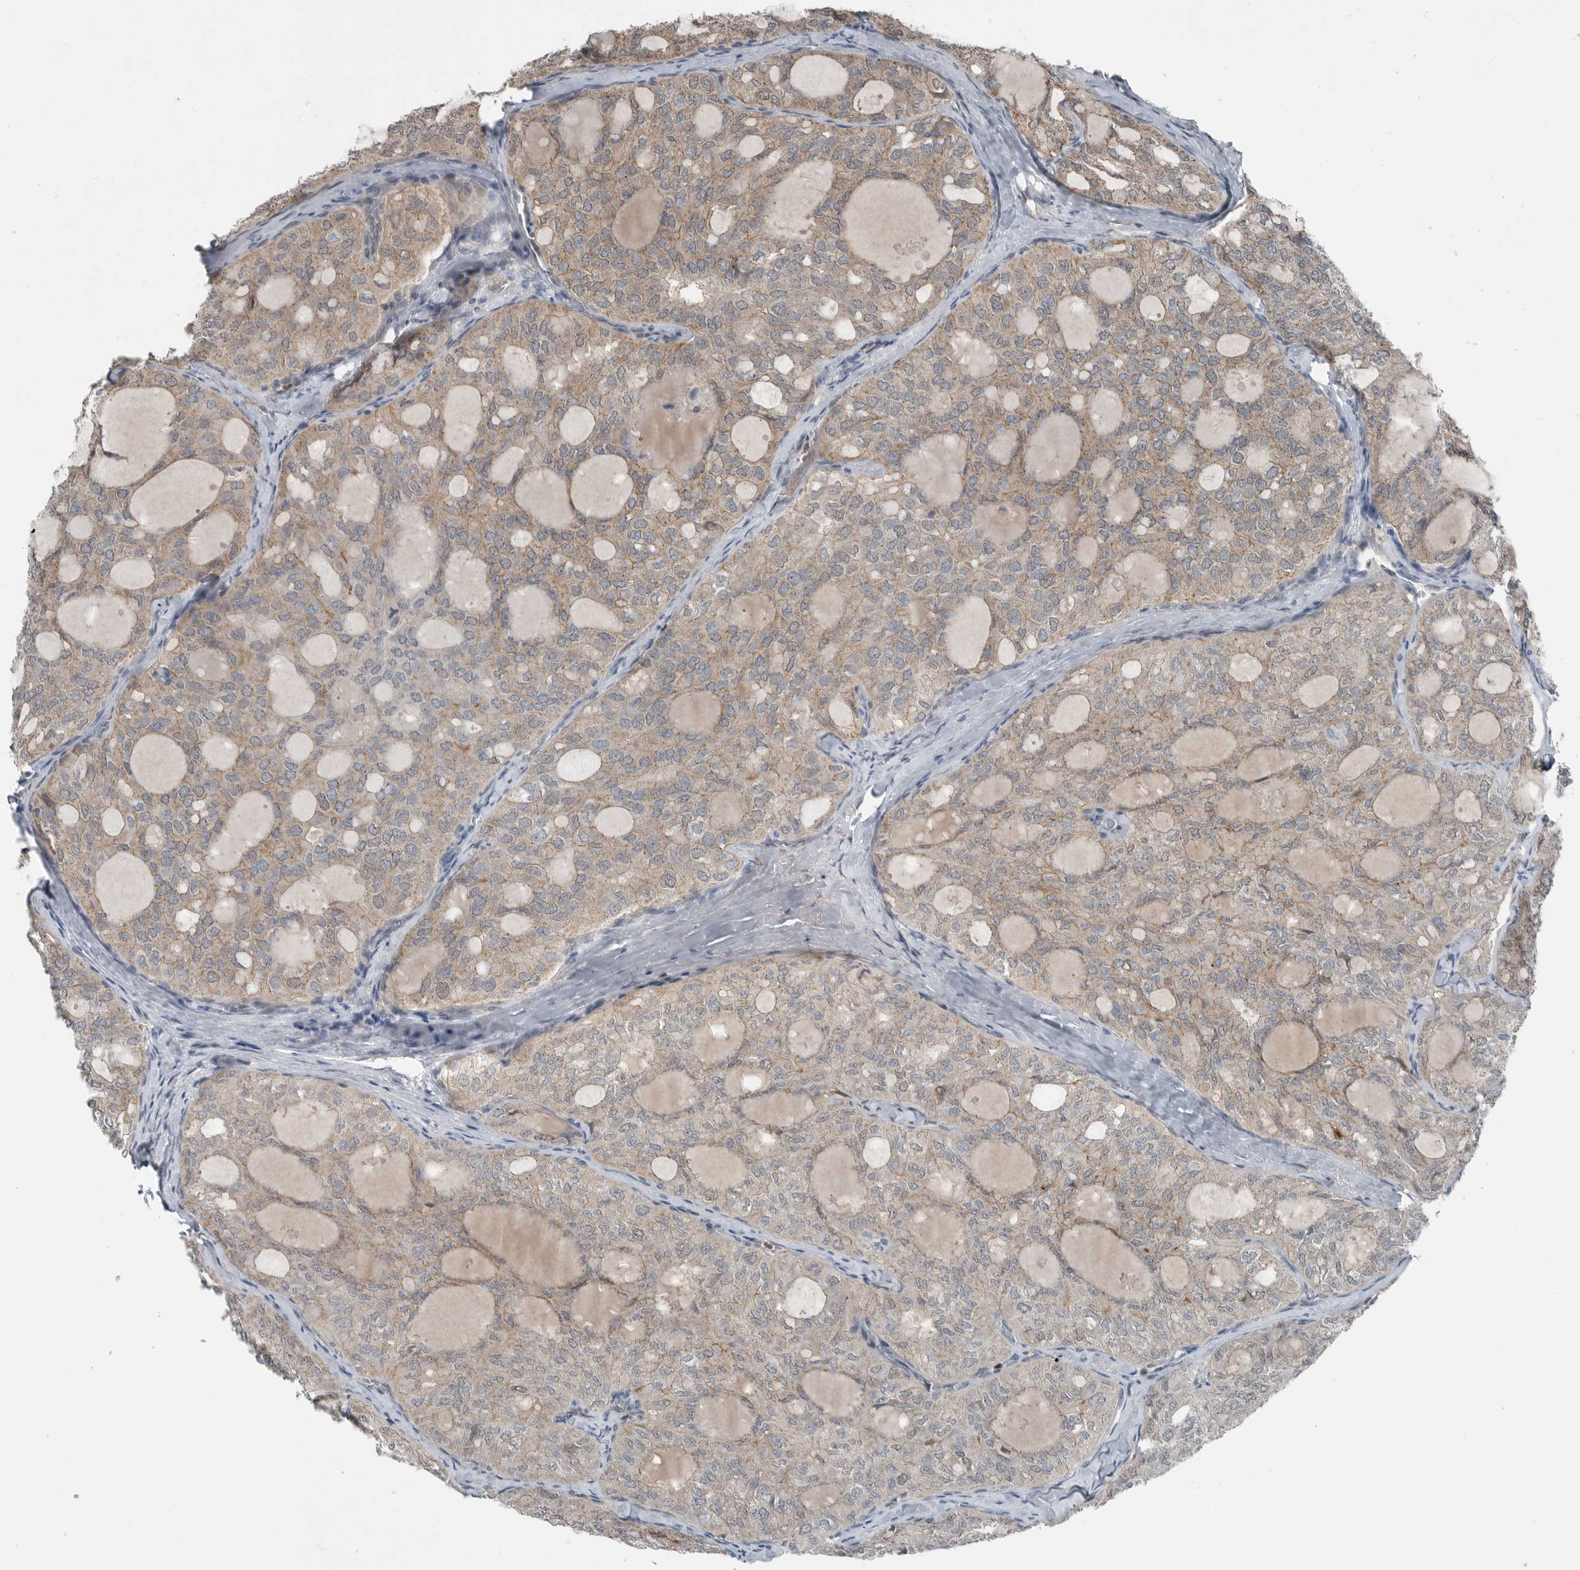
{"staining": {"intensity": "weak", "quantity": "<25%", "location": "cytoplasmic/membranous"}, "tissue": "thyroid cancer", "cell_type": "Tumor cells", "image_type": "cancer", "snomed": [{"axis": "morphology", "description": "Follicular adenoma carcinoma, NOS"}, {"axis": "topography", "description": "Thyroid gland"}], "caption": "Thyroid cancer (follicular adenoma carcinoma) stained for a protein using IHC demonstrates no positivity tumor cells.", "gene": "MFAP3L", "patient": {"sex": "male", "age": 75}}